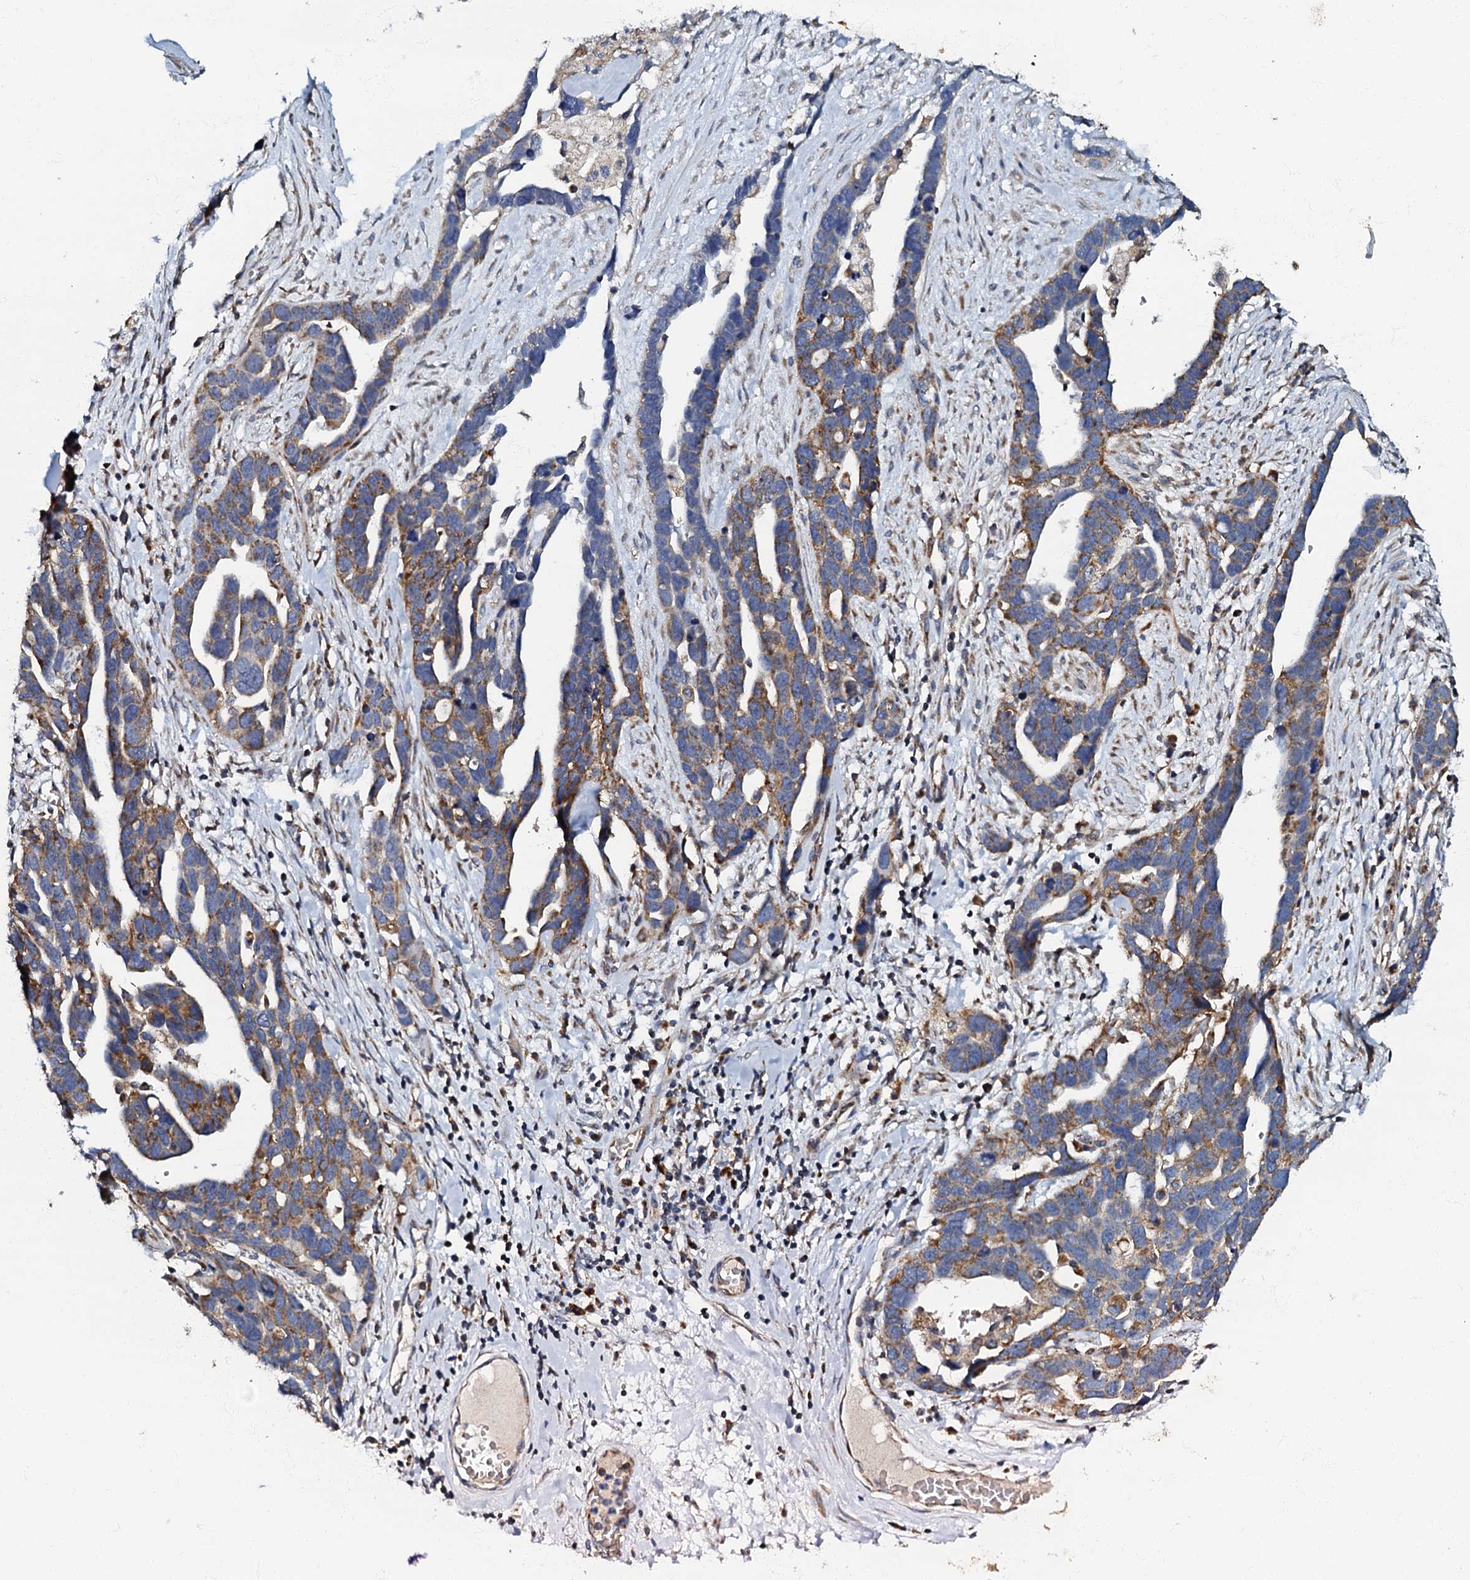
{"staining": {"intensity": "moderate", "quantity": ">75%", "location": "cytoplasmic/membranous"}, "tissue": "ovarian cancer", "cell_type": "Tumor cells", "image_type": "cancer", "snomed": [{"axis": "morphology", "description": "Cystadenocarcinoma, serous, NOS"}, {"axis": "topography", "description": "Ovary"}], "caption": "There is medium levels of moderate cytoplasmic/membranous staining in tumor cells of ovarian serous cystadenocarcinoma, as demonstrated by immunohistochemical staining (brown color).", "gene": "NDUFA12", "patient": {"sex": "female", "age": 54}}